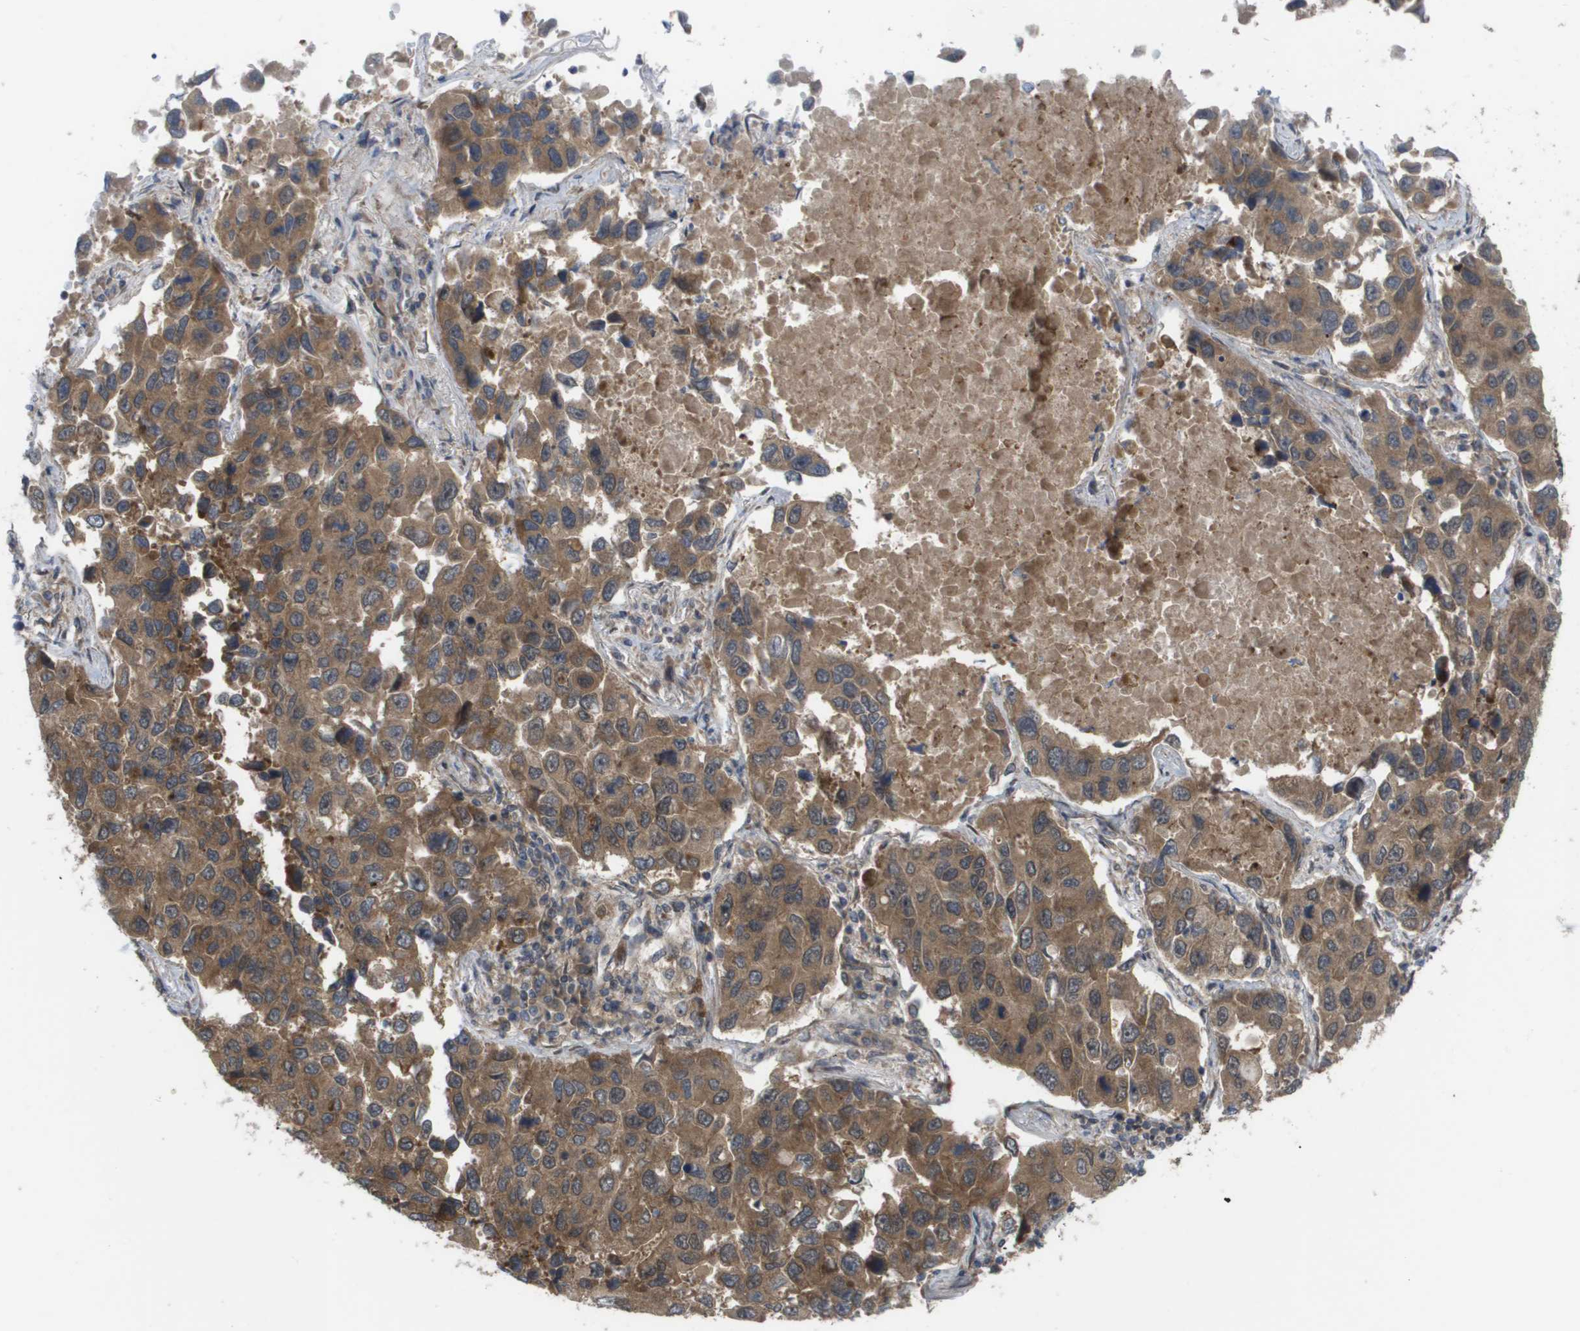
{"staining": {"intensity": "moderate", "quantity": ">75%", "location": "cytoplasmic/membranous"}, "tissue": "lung cancer", "cell_type": "Tumor cells", "image_type": "cancer", "snomed": [{"axis": "morphology", "description": "Adenocarcinoma, NOS"}, {"axis": "topography", "description": "Lung"}], "caption": "Adenocarcinoma (lung) tissue demonstrates moderate cytoplasmic/membranous positivity in about >75% of tumor cells The staining was performed using DAB, with brown indicating positive protein expression. Nuclei are stained blue with hematoxylin.", "gene": "CTPS2", "patient": {"sex": "male", "age": 64}}